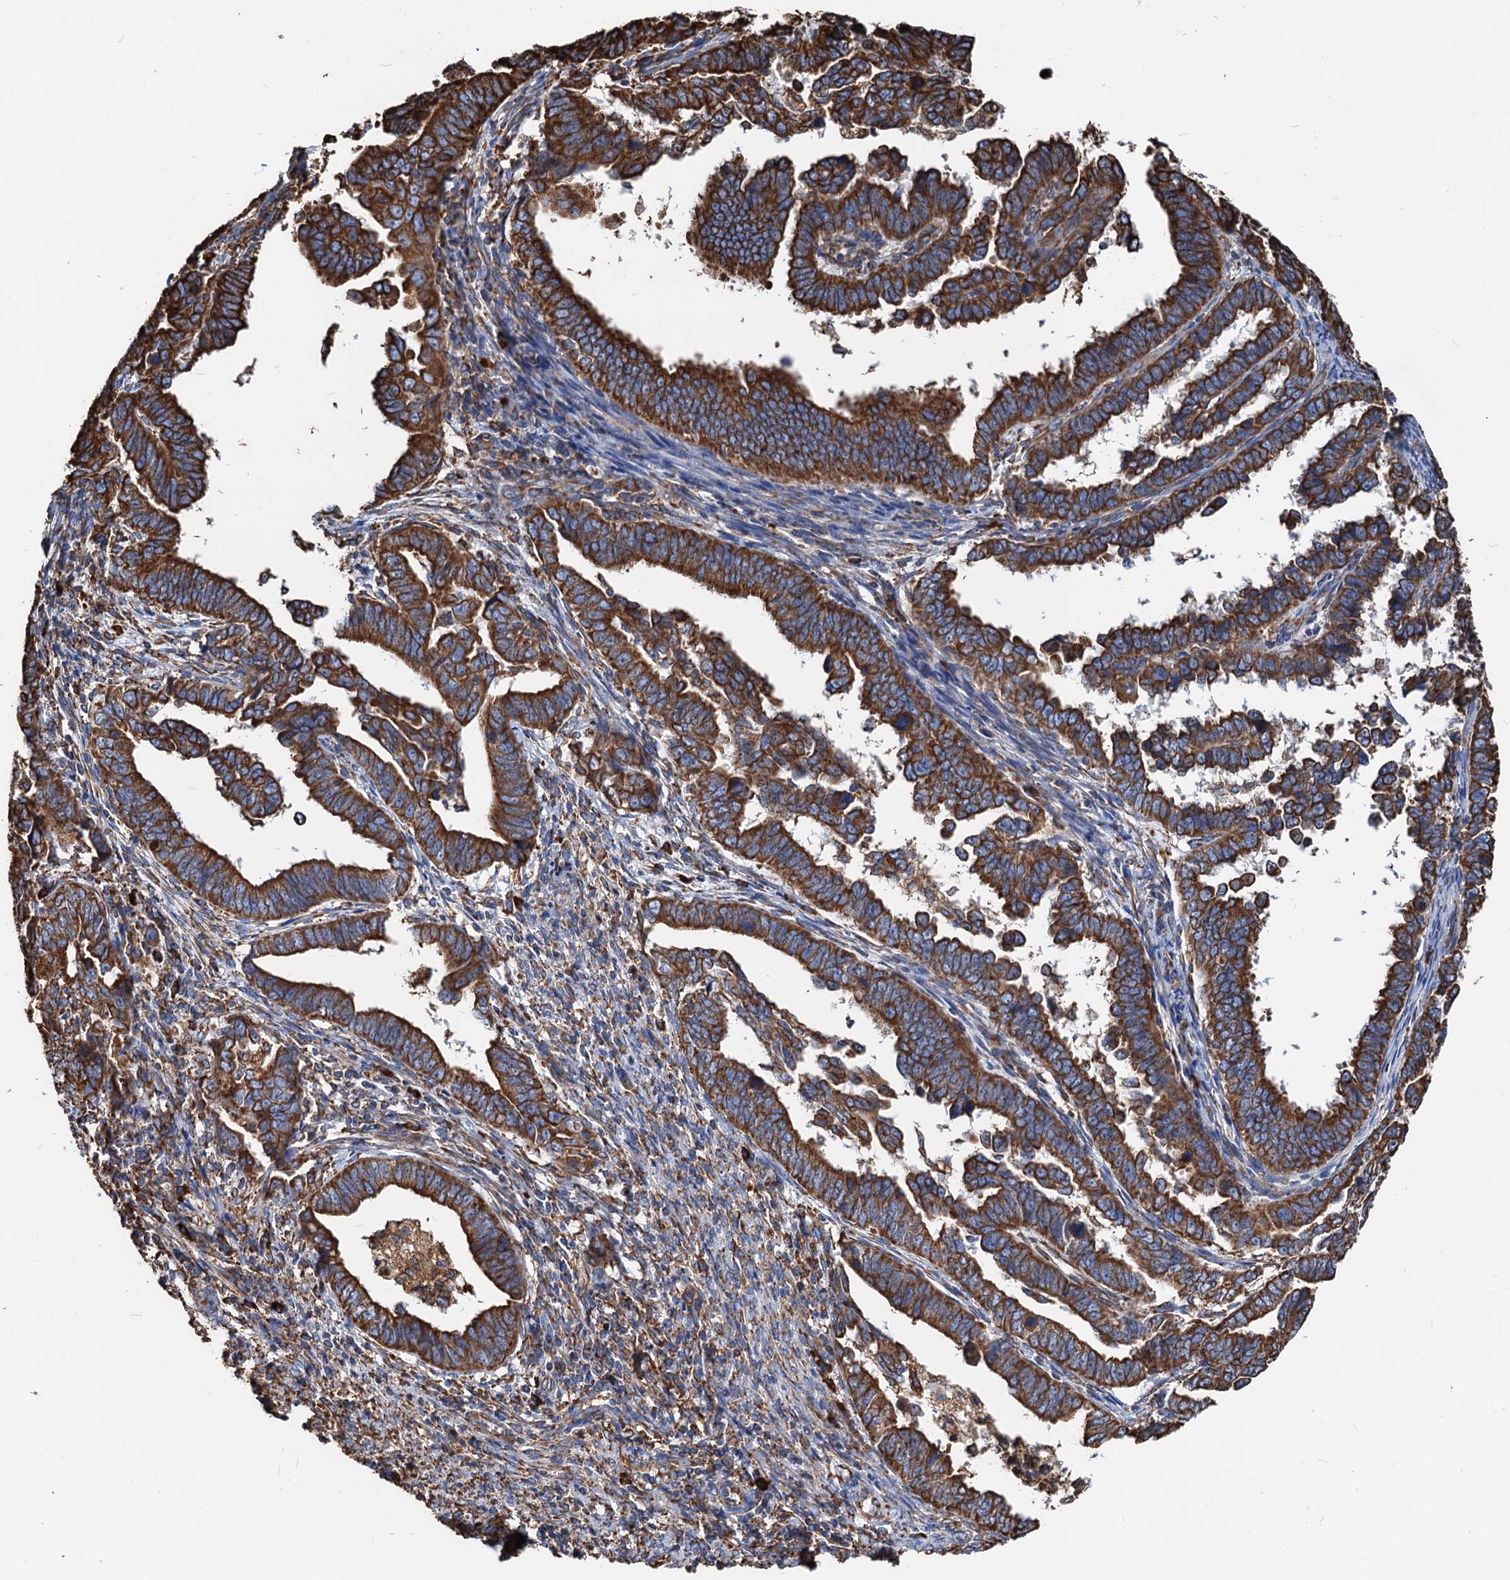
{"staining": {"intensity": "strong", "quantity": ">75%", "location": "cytoplasmic/membranous"}, "tissue": "endometrial cancer", "cell_type": "Tumor cells", "image_type": "cancer", "snomed": [{"axis": "morphology", "description": "Adenocarcinoma, NOS"}, {"axis": "topography", "description": "Endometrium"}], "caption": "Tumor cells exhibit high levels of strong cytoplasmic/membranous positivity in approximately >75% of cells in human endometrial adenocarcinoma.", "gene": "HSPA5", "patient": {"sex": "female", "age": 75}}